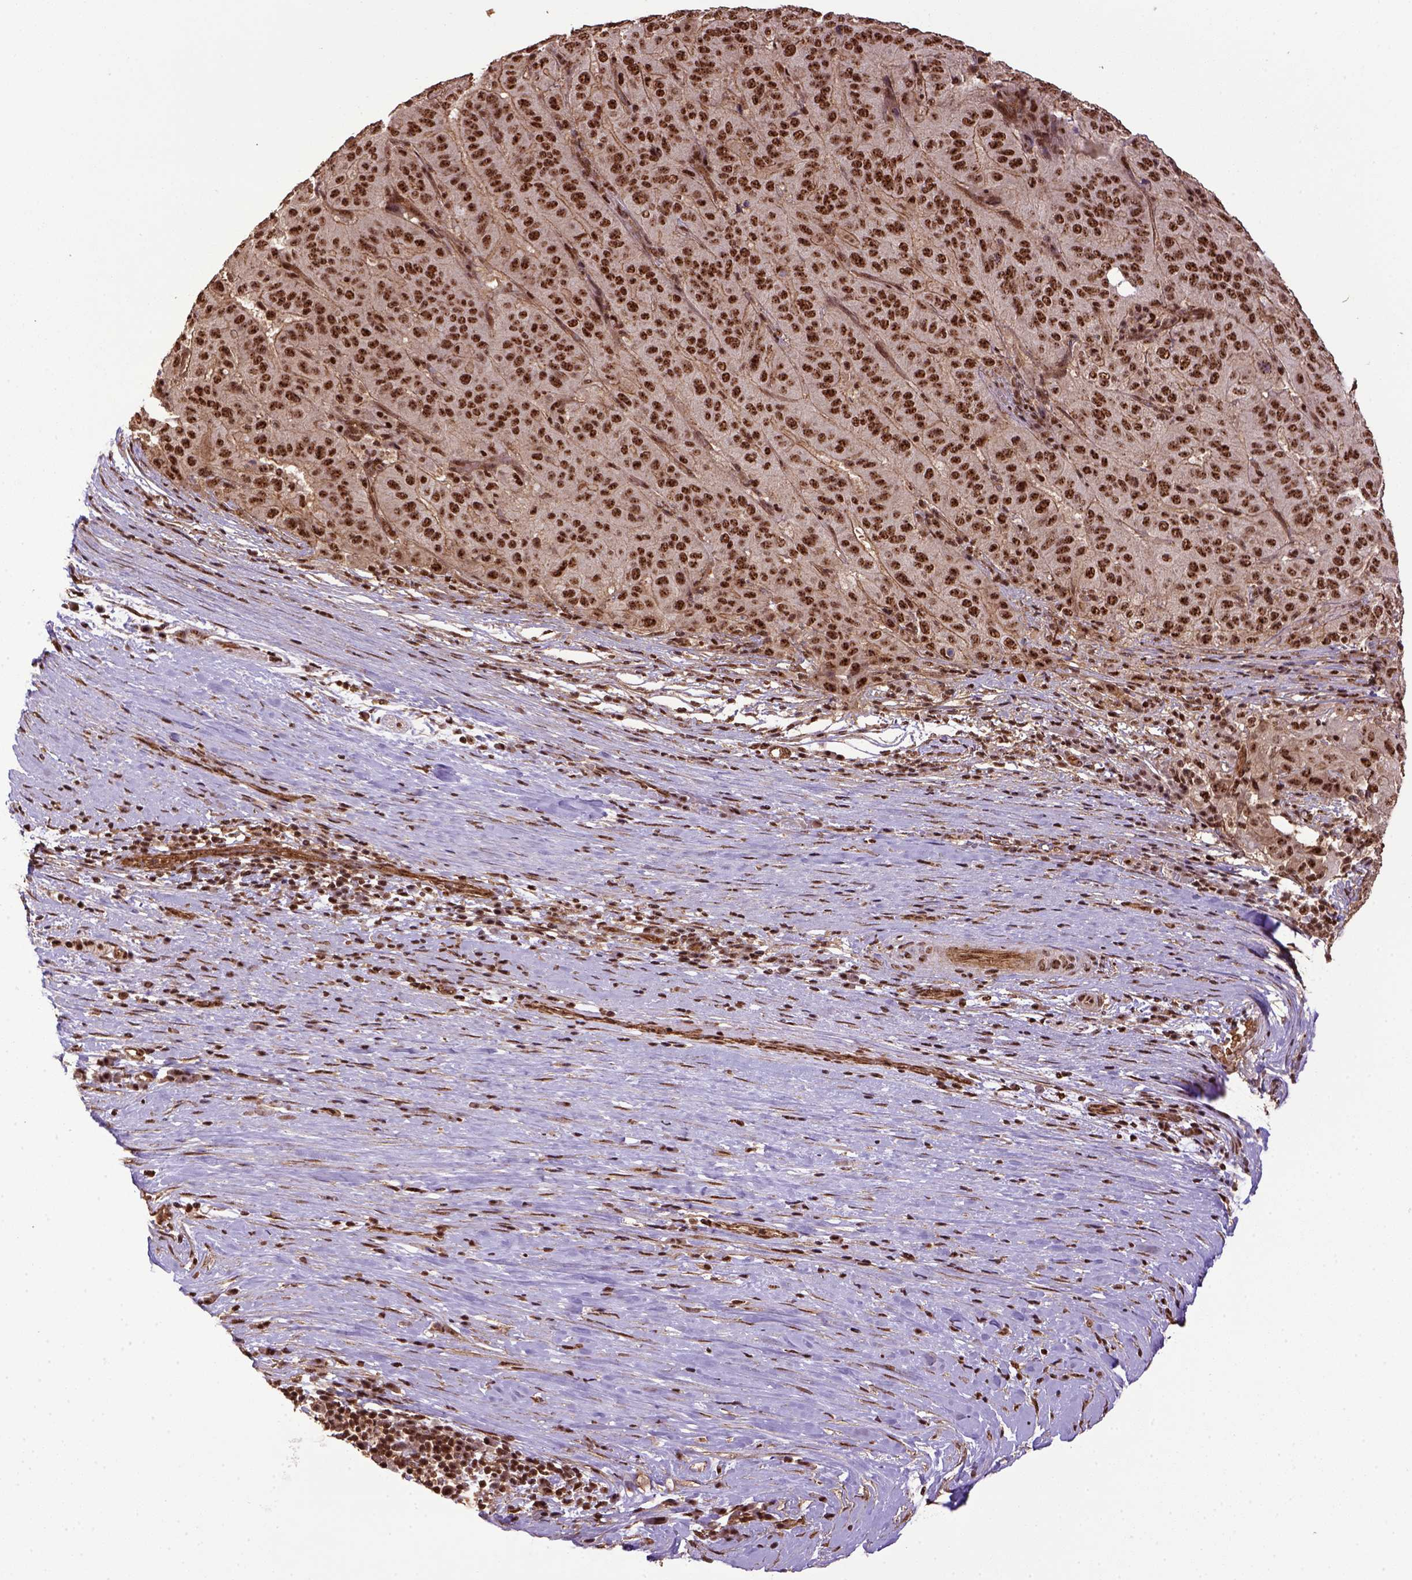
{"staining": {"intensity": "strong", "quantity": ">75%", "location": "nuclear"}, "tissue": "pancreatic cancer", "cell_type": "Tumor cells", "image_type": "cancer", "snomed": [{"axis": "morphology", "description": "Adenocarcinoma, NOS"}, {"axis": "topography", "description": "Pancreas"}], "caption": "DAB (3,3'-diaminobenzidine) immunohistochemical staining of human pancreatic cancer (adenocarcinoma) displays strong nuclear protein expression in approximately >75% of tumor cells.", "gene": "PPIG", "patient": {"sex": "male", "age": 63}}